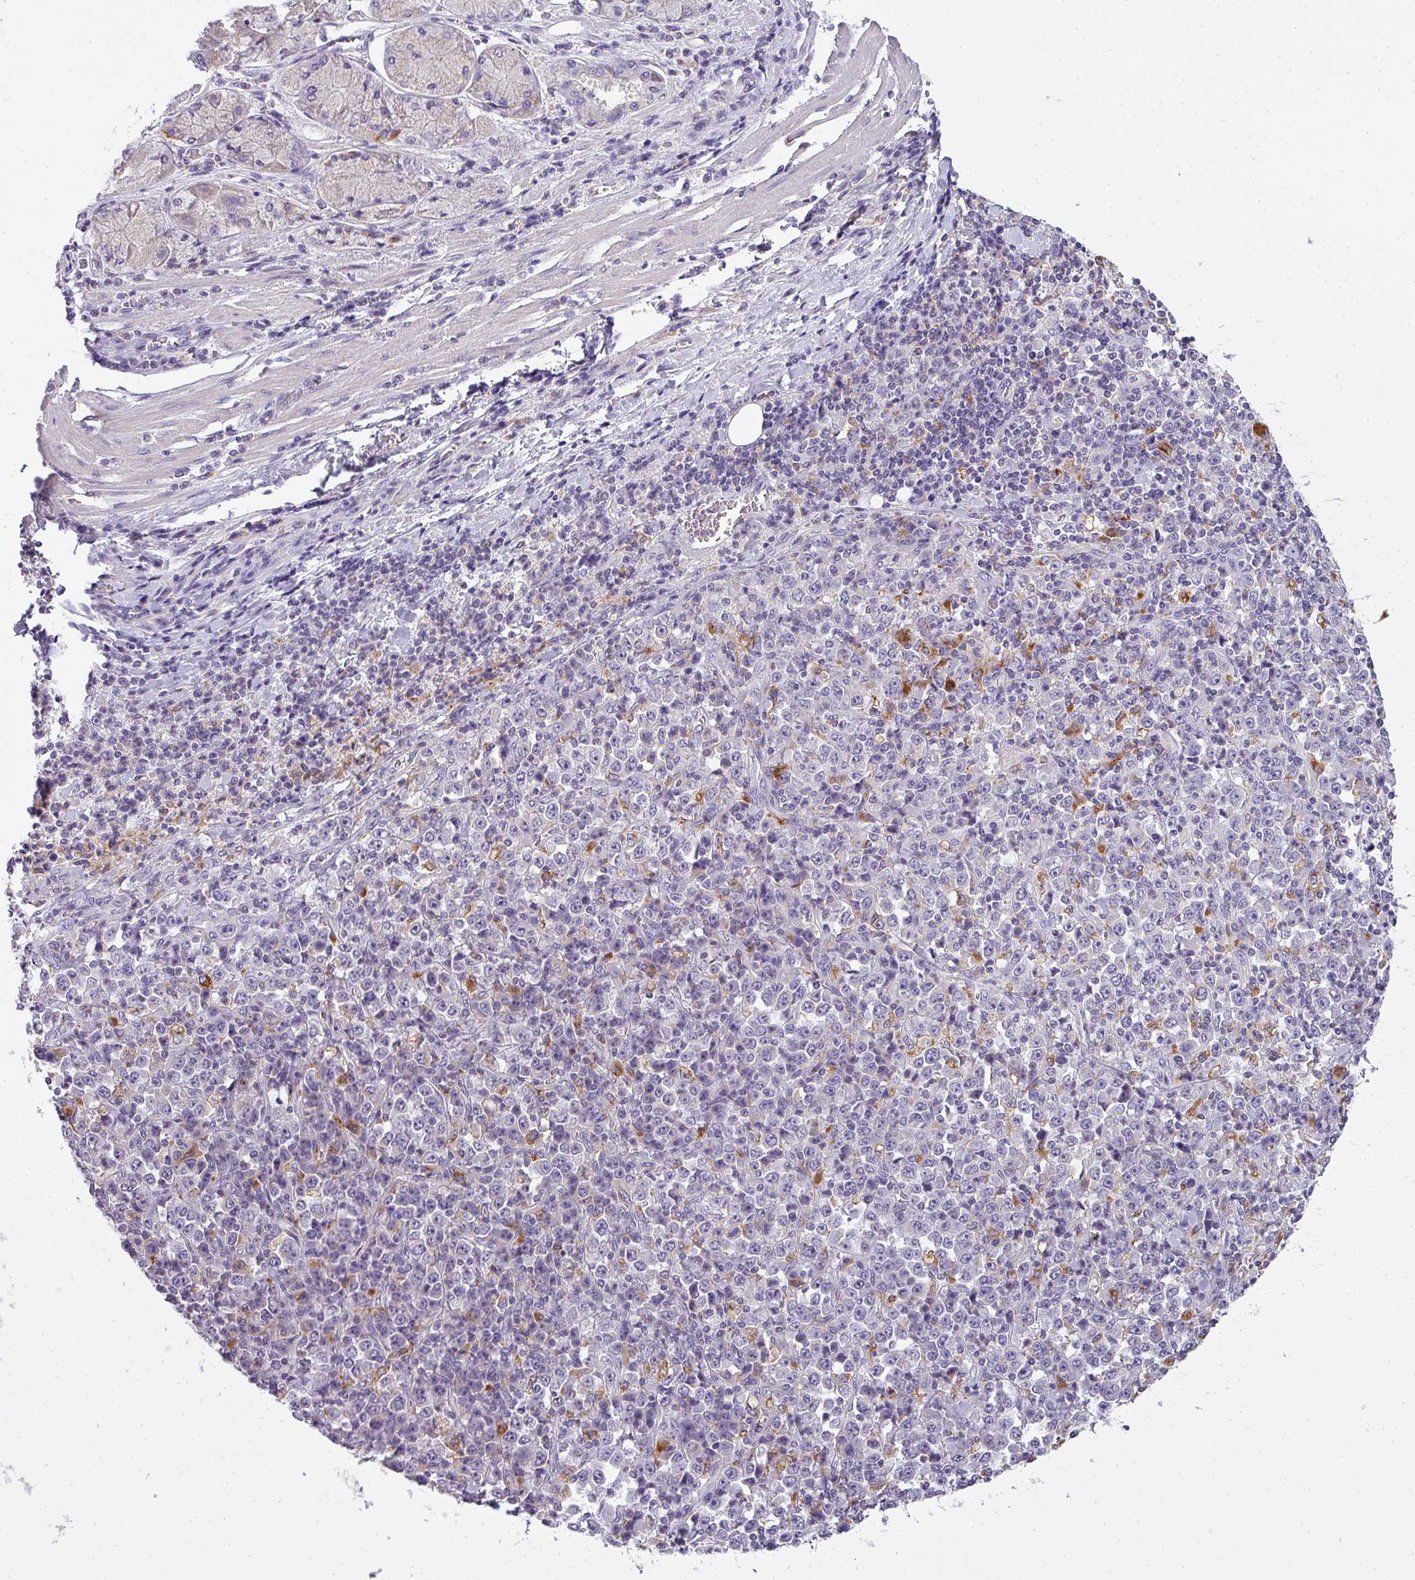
{"staining": {"intensity": "negative", "quantity": "none", "location": "none"}, "tissue": "stomach cancer", "cell_type": "Tumor cells", "image_type": "cancer", "snomed": [{"axis": "morphology", "description": "Normal tissue, NOS"}, {"axis": "morphology", "description": "Adenocarcinoma, NOS"}, {"axis": "topography", "description": "Stomach, upper"}, {"axis": "topography", "description": "Stomach"}], "caption": "This image is of stomach cancer (adenocarcinoma) stained with immunohistochemistry (IHC) to label a protein in brown with the nuclei are counter-stained blue. There is no expression in tumor cells.", "gene": "ATP6V1D", "patient": {"sex": "male", "age": 59}}